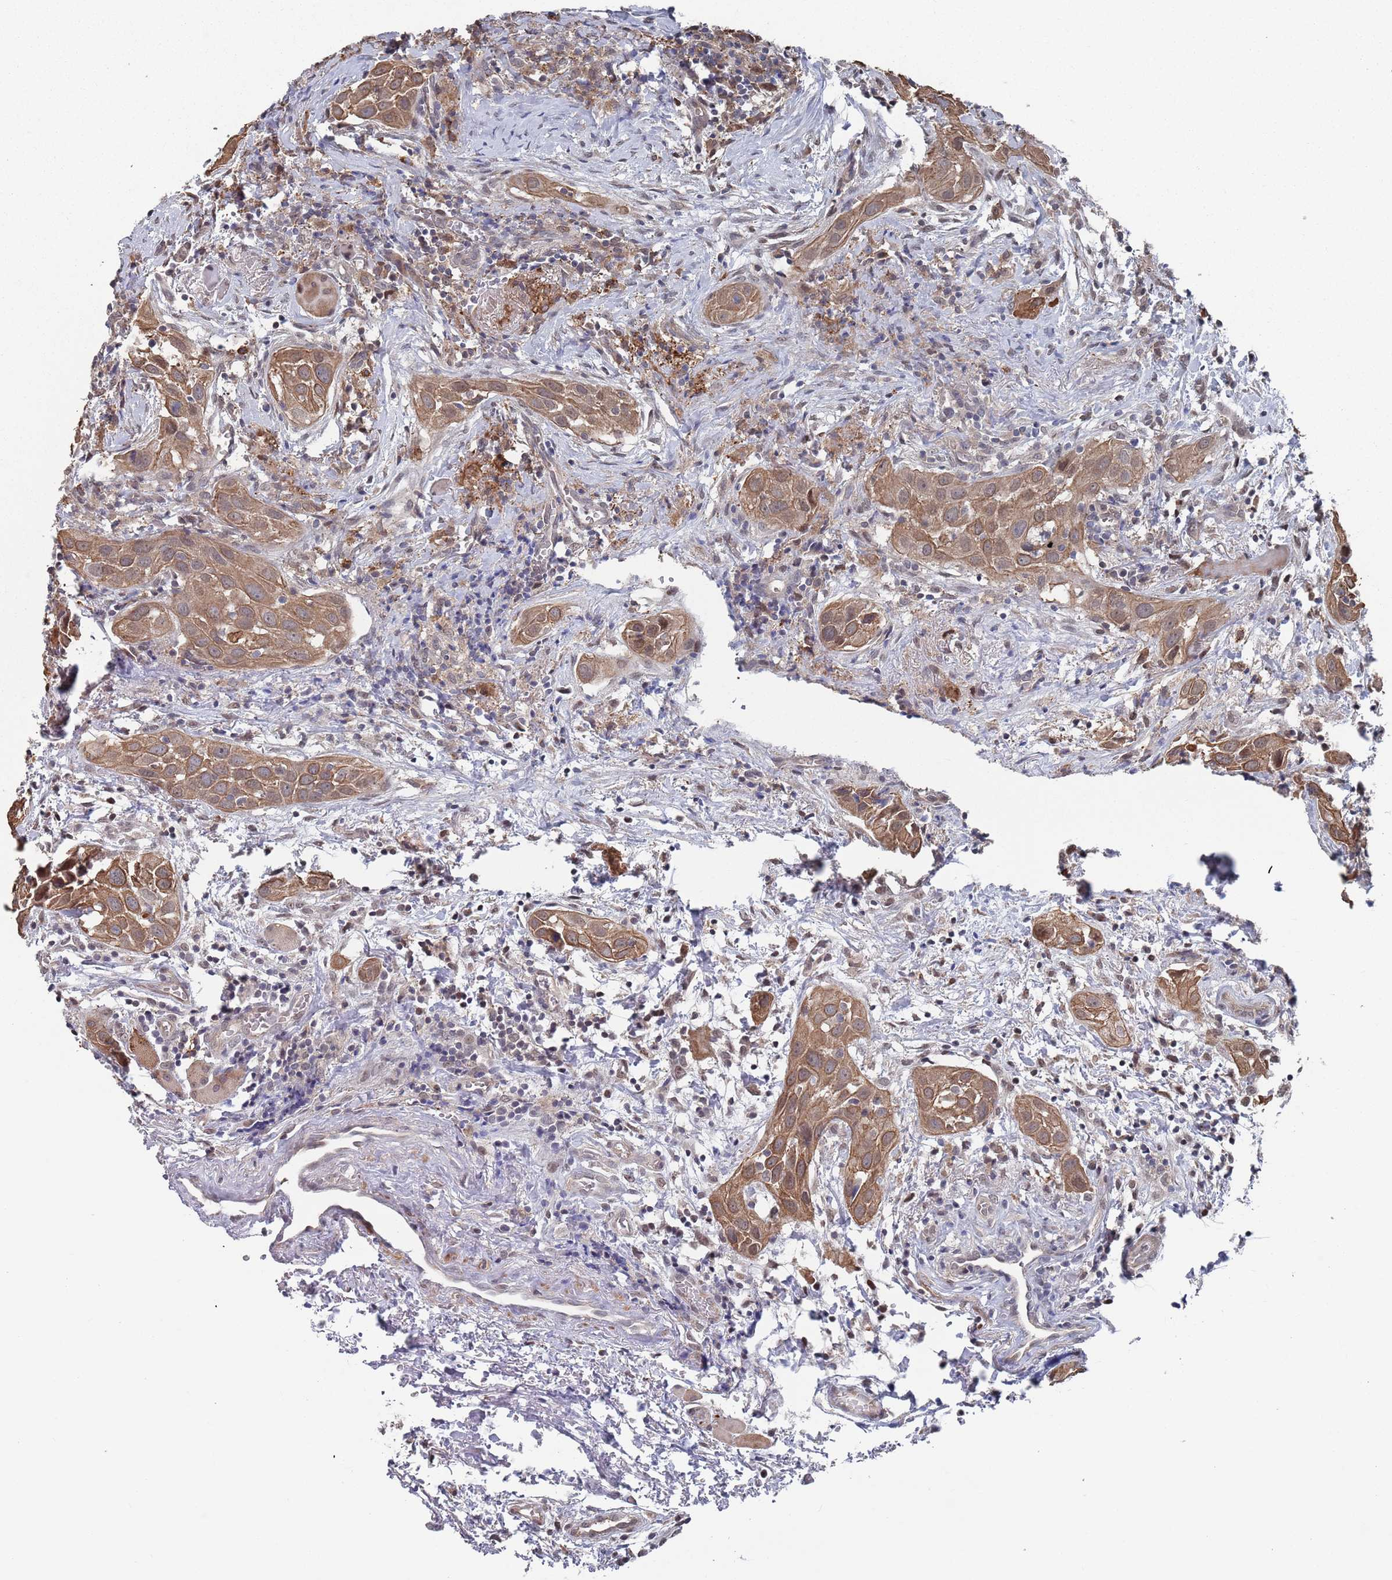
{"staining": {"intensity": "moderate", "quantity": ">75%", "location": "cytoplasmic/membranous"}, "tissue": "head and neck cancer", "cell_type": "Tumor cells", "image_type": "cancer", "snomed": [{"axis": "morphology", "description": "Squamous cell carcinoma, NOS"}, {"axis": "topography", "description": "Oral tissue"}, {"axis": "topography", "description": "Head-Neck"}], "caption": "Immunohistochemistry (IHC) (DAB) staining of head and neck cancer reveals moderate cytoplasmic/membranous protein staining in about >75% of tumor cells. The protein of interest is shown in brown color, while the nuclei are stained blue.", "gene": "DGKD", "patient": {"sex": "female", "age": 50}}